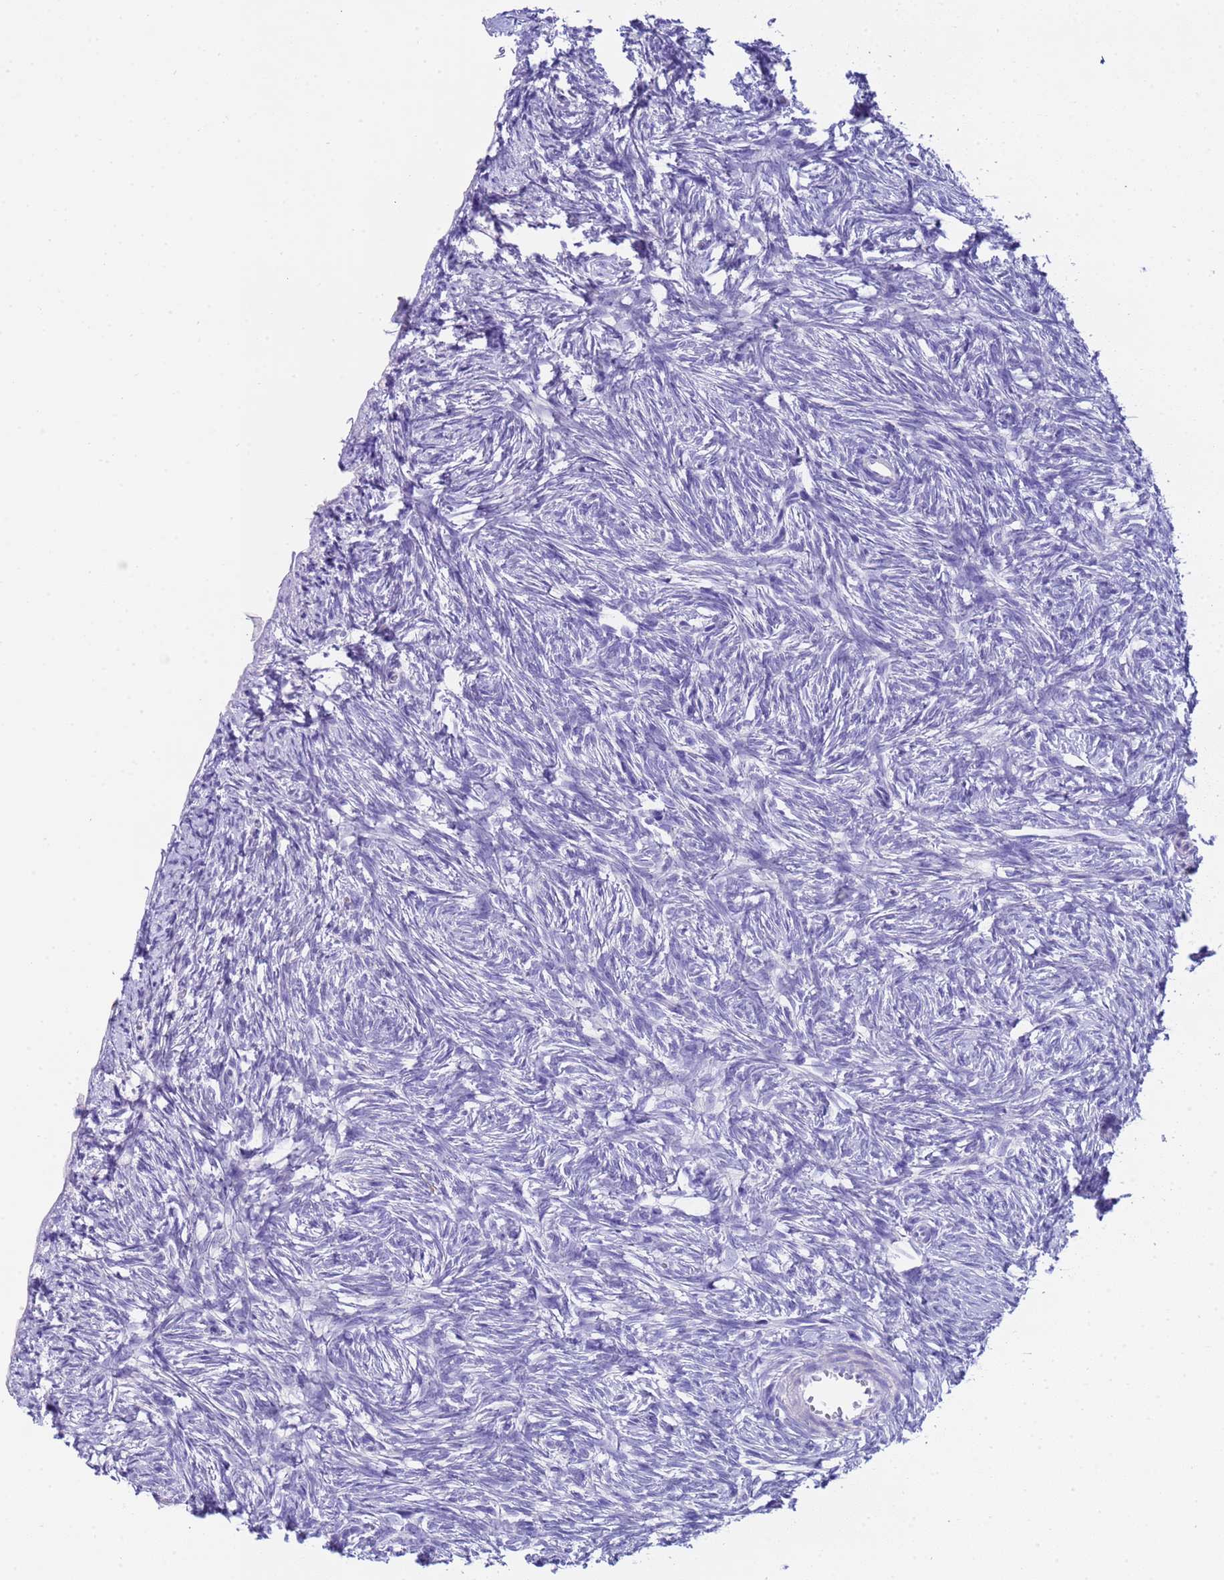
{"staining": {"intensity": "negative", "quantity": "none", "location": "none"}, "tissue": "ovary", "cell_type": "Follicle cells", "image_type": "normal", "snomed": [{"axis": "morphology", "description": "Normal tissue, NOS"}, {"axis": "topography", "description": "Ovary"}], "caption": "Image shows no significant protein staining in follicle cells of normal ovary.", "gene": "USP38", "patient": {"sex": "female", "age": 51}}